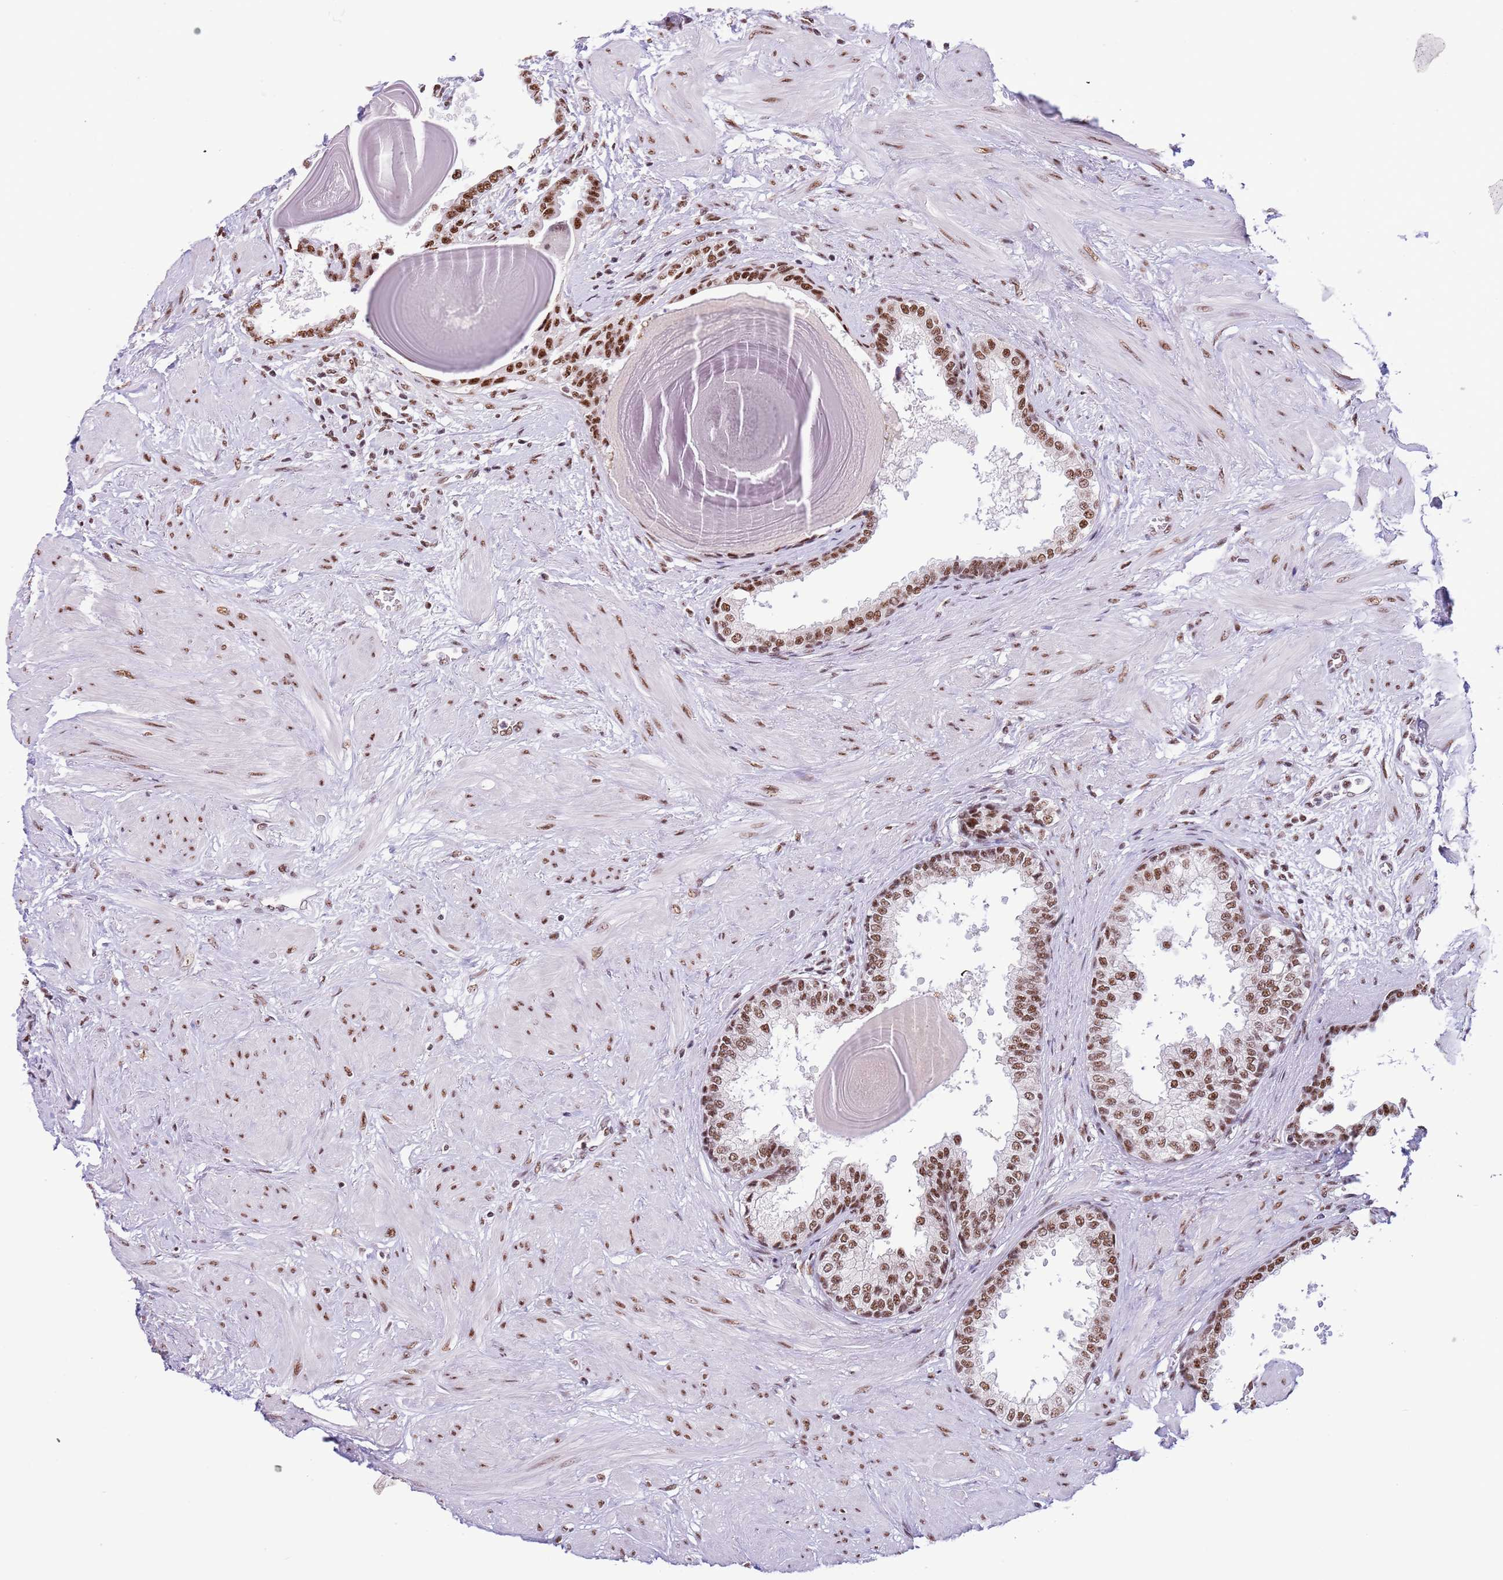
{"staining": {"intensity": "moderate", "quantity": ">75%", "location": "nuclear"}, "tissue": "prostate", "cell_type": "Glandular cells", "image_type": "normal", "snomed": [{"axis": "morphology", "description": "Normal tissue, NOS"}, {"axis": "topography", "description": "Prostate"}], "caption": "This photomicrograph displays IHC staining of normal human prostate, with medium moderate nuclear expression in approximately >75% of glandular cells.", "gene": "SF3A2", "patient": {"sex": "male", "age": 48}}